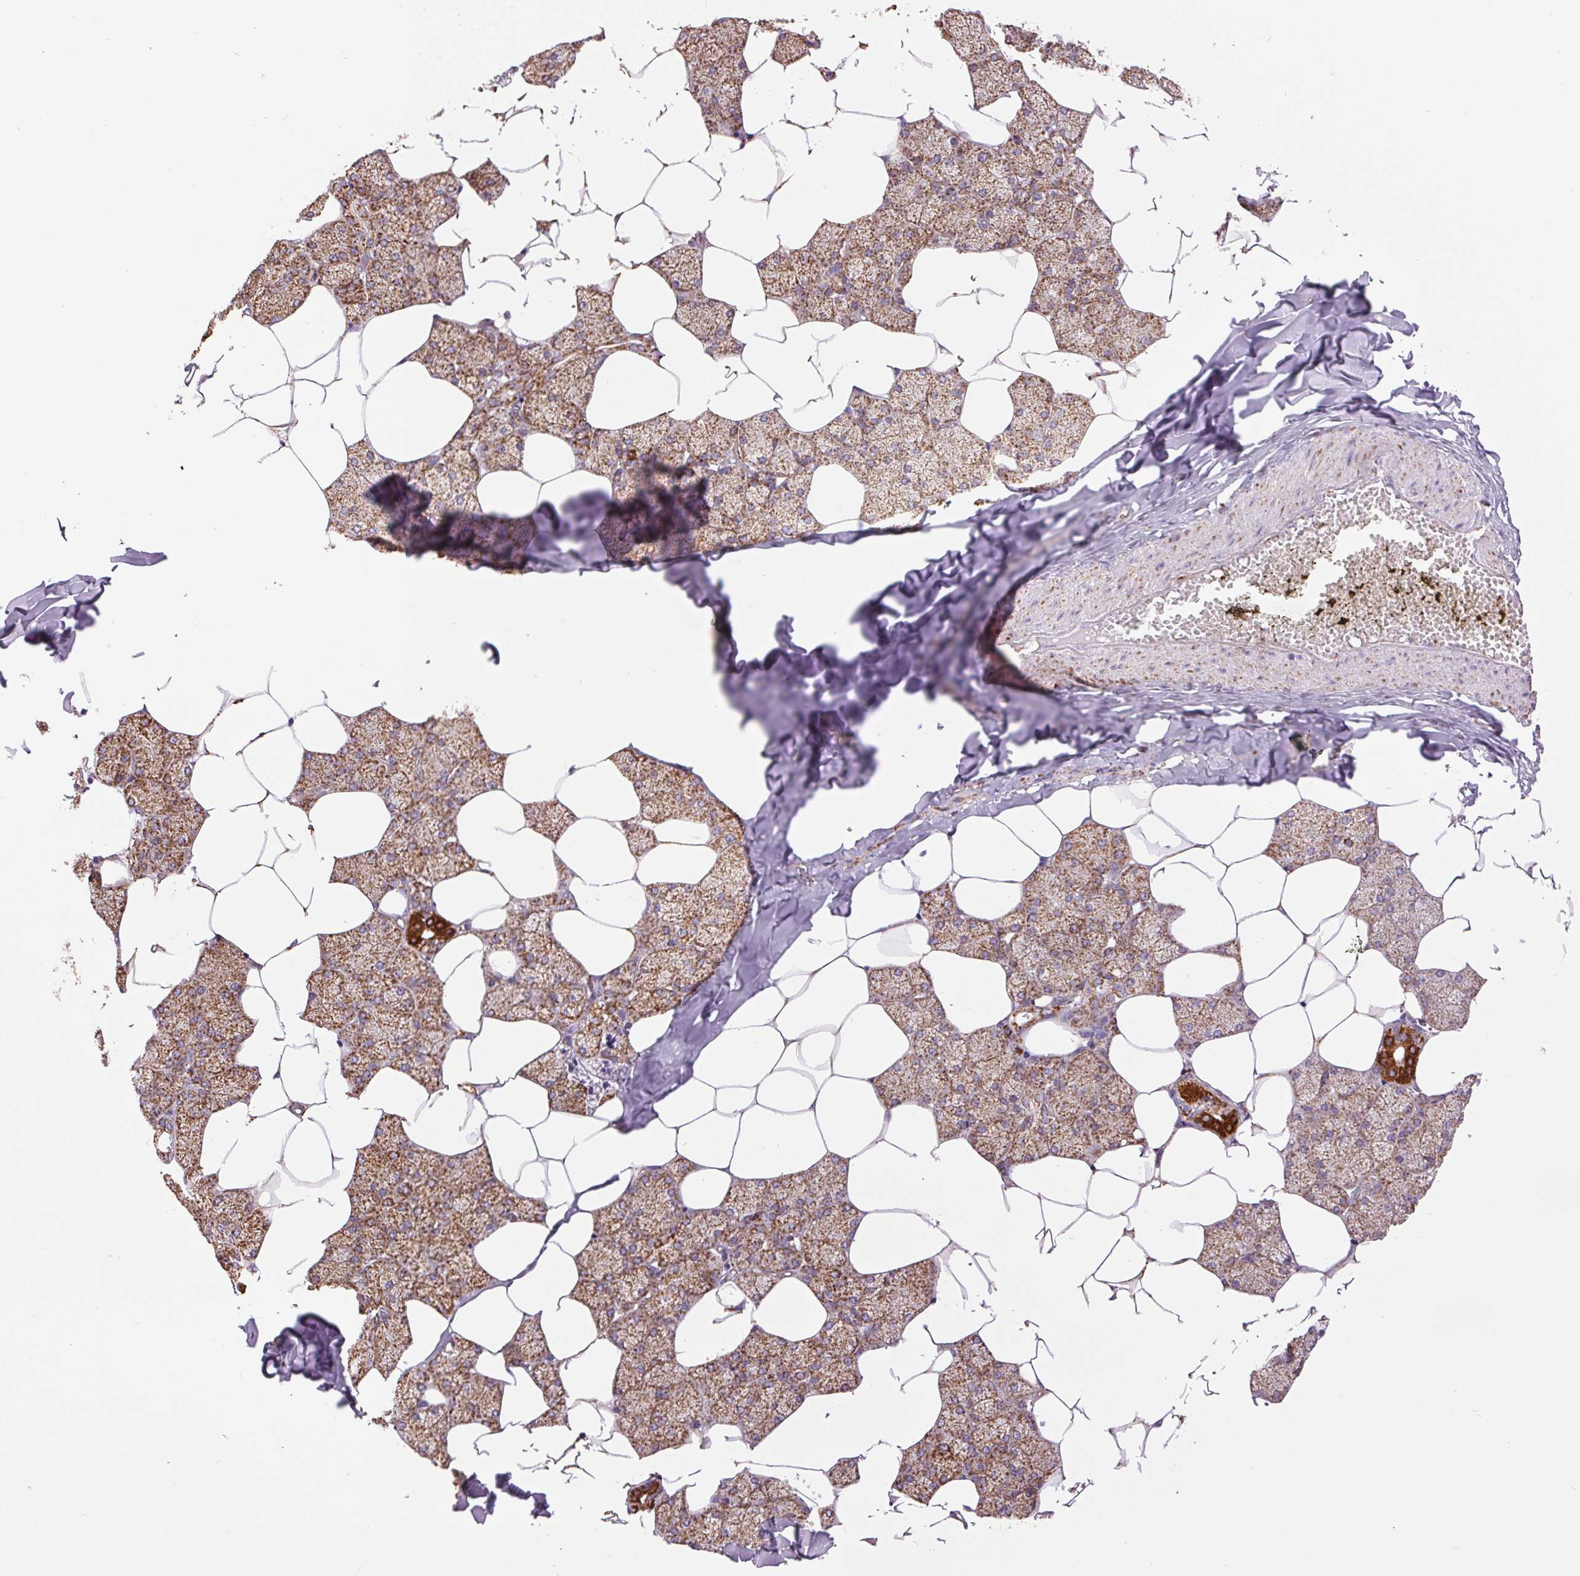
{"staining": {"intensity": "strong", "quantity": ">75%", "location": "cytoplasmic/membranous"}, "tissue": "salivary gland", "cell_type": "Glandular cells", "image_type": "normal", "snomed": [{"axis": "morphology", "description": "Normal tissue, NOS"}, {"axis": "topography", "description": "Salivary gland"}], "caption": "Strong cytoplasmic/membranous positivity is appreciated in approximately >75% of glandular cells in normal salivary gland. (IHC, brightfield microscopy, high magnification).", "gene": "ATP5PB", "patient": {"sex": "female", "age": 43}}